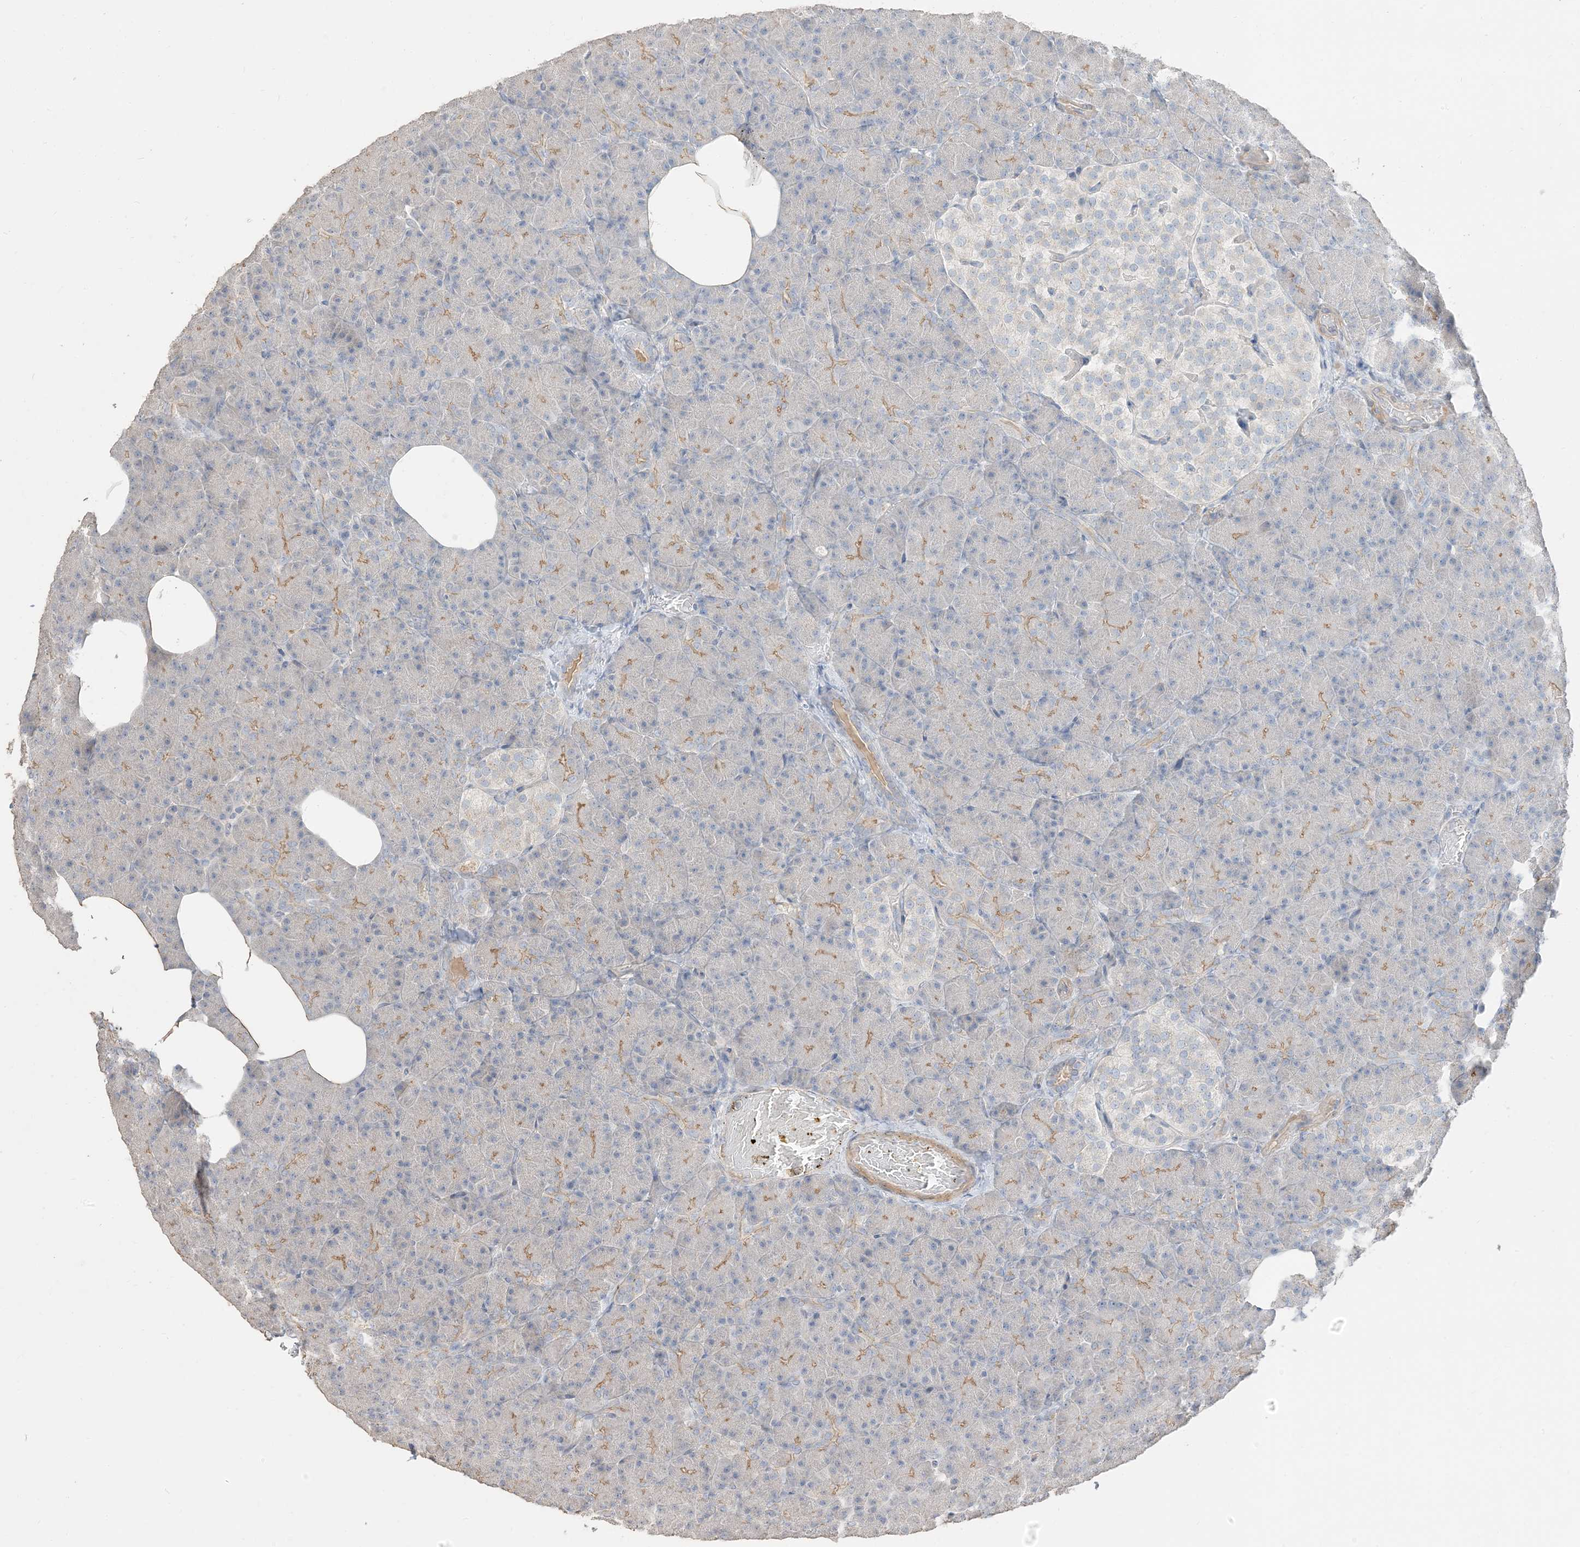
{"staining": {"intensity": "moderate", "quantity": "25%-75%", "location": "cytoplasmic/membranous"}, "tissue": "pancreas", "cell_type": "Exocrine glandular cells", "image_type": "normal", "snomed": [{"axis": "morphology", "description": "Normal tissue, NOS"}, {"axis": "topography", "description": "Pancreas"}], "caption": "Immunohistochemistry (IHC) (DAB) staining of benign pancreas reveals moderate cytoplasmic/membranous protein staining in about 25%-75% of exocrine glandular cells.", "gene": "RNF175", "patient": {"sex": "female", "age": 43}}